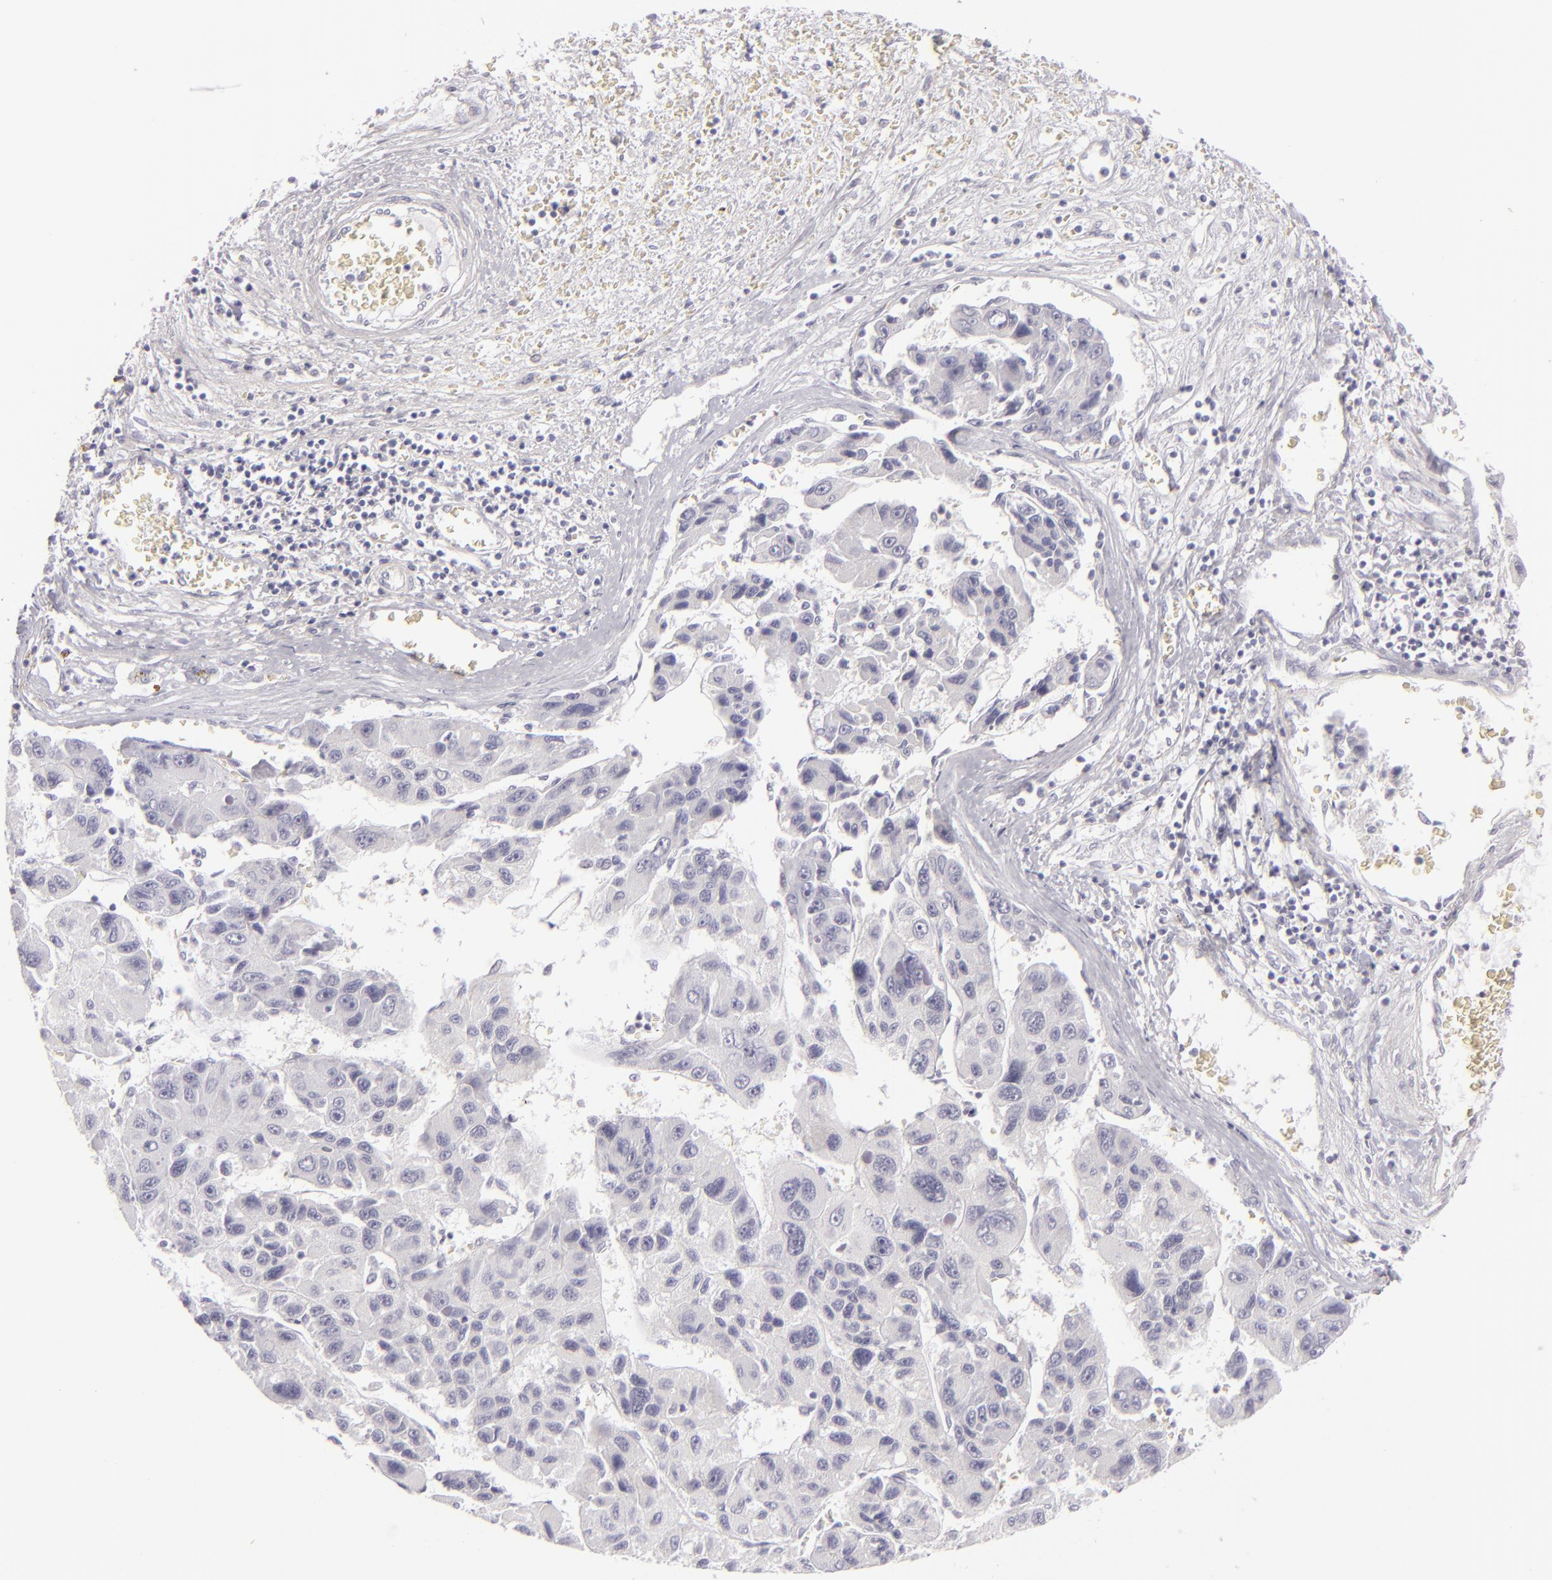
{"staining": {"intensity": "negative", "quantity": "none", "location": "none"}, "tissue": "liver cancer", "cell_type": "Tumor cells", "image_type": "cancer", "snomed": [{"axis": "morphology", "description": "Carcinoma, Hepatocellular, NOS"}, {"axis": "topography", "description": "Liver"}], "caption": "Protein analysis of hepatocellular carcinoma (liver) shows no significant expression in tumor cells.", "gene": "CDX2", "patient": {"sex": "male", "age": 64}}